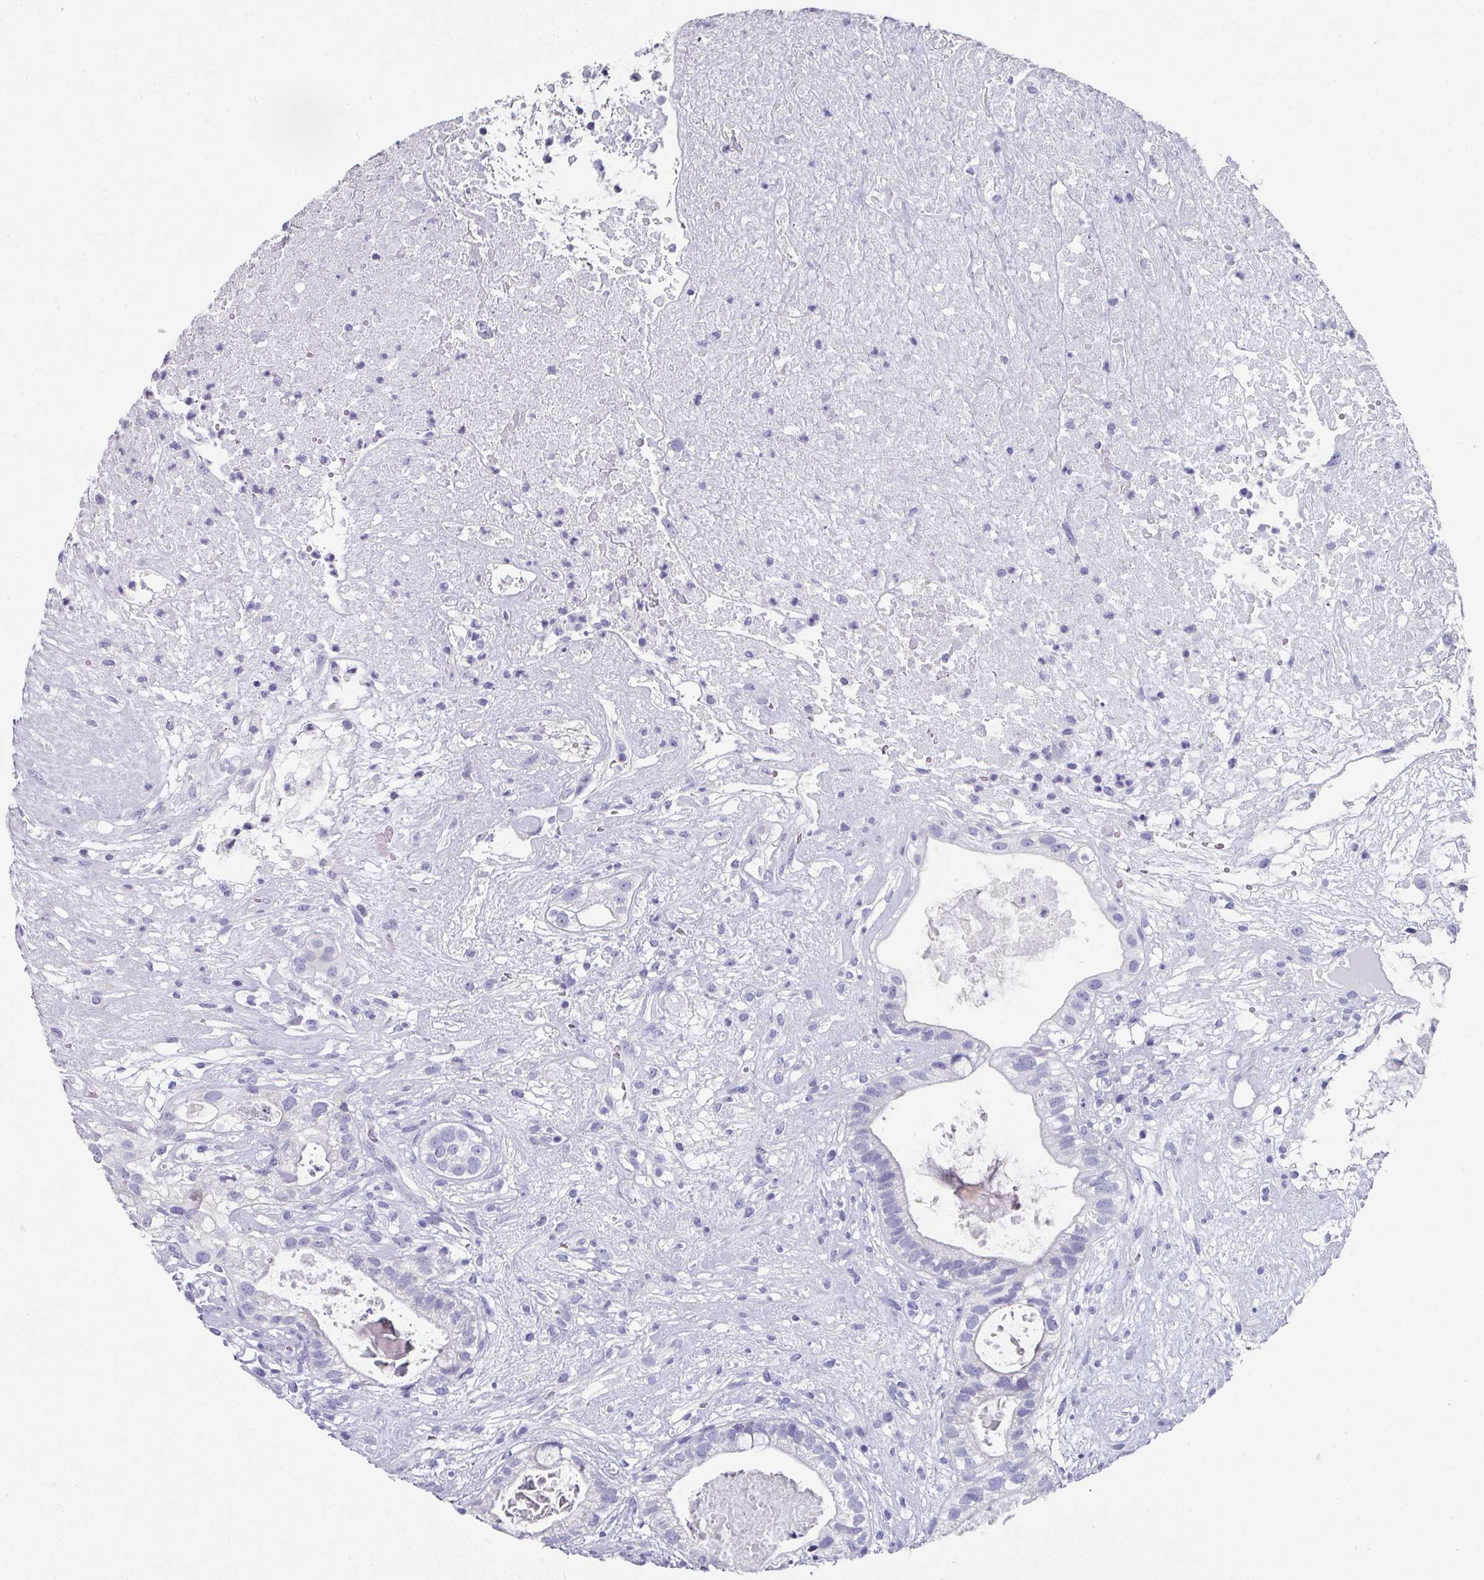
{"staining": {"intensity": "negative", "quantity": "none", "location": "none"}, "tissue": "testis cancer", "cell_type": "Tumor cells", "image_type": "cancer", "snomed": [{"axis": "morphology", "description": "Seminoma, NOS"}, {"axis": "morphology", "description": "Carcinoma, Embryonal, NOS"}, {"axis": "topography", "description": "Testis"}], "caption": "Testis cancer stained for a protein using immunohistochemistry (IHC) demonstrates no staining tumor cells.", "gene": "SETBP1", "patient": {"sex": "male", "age": 41}}